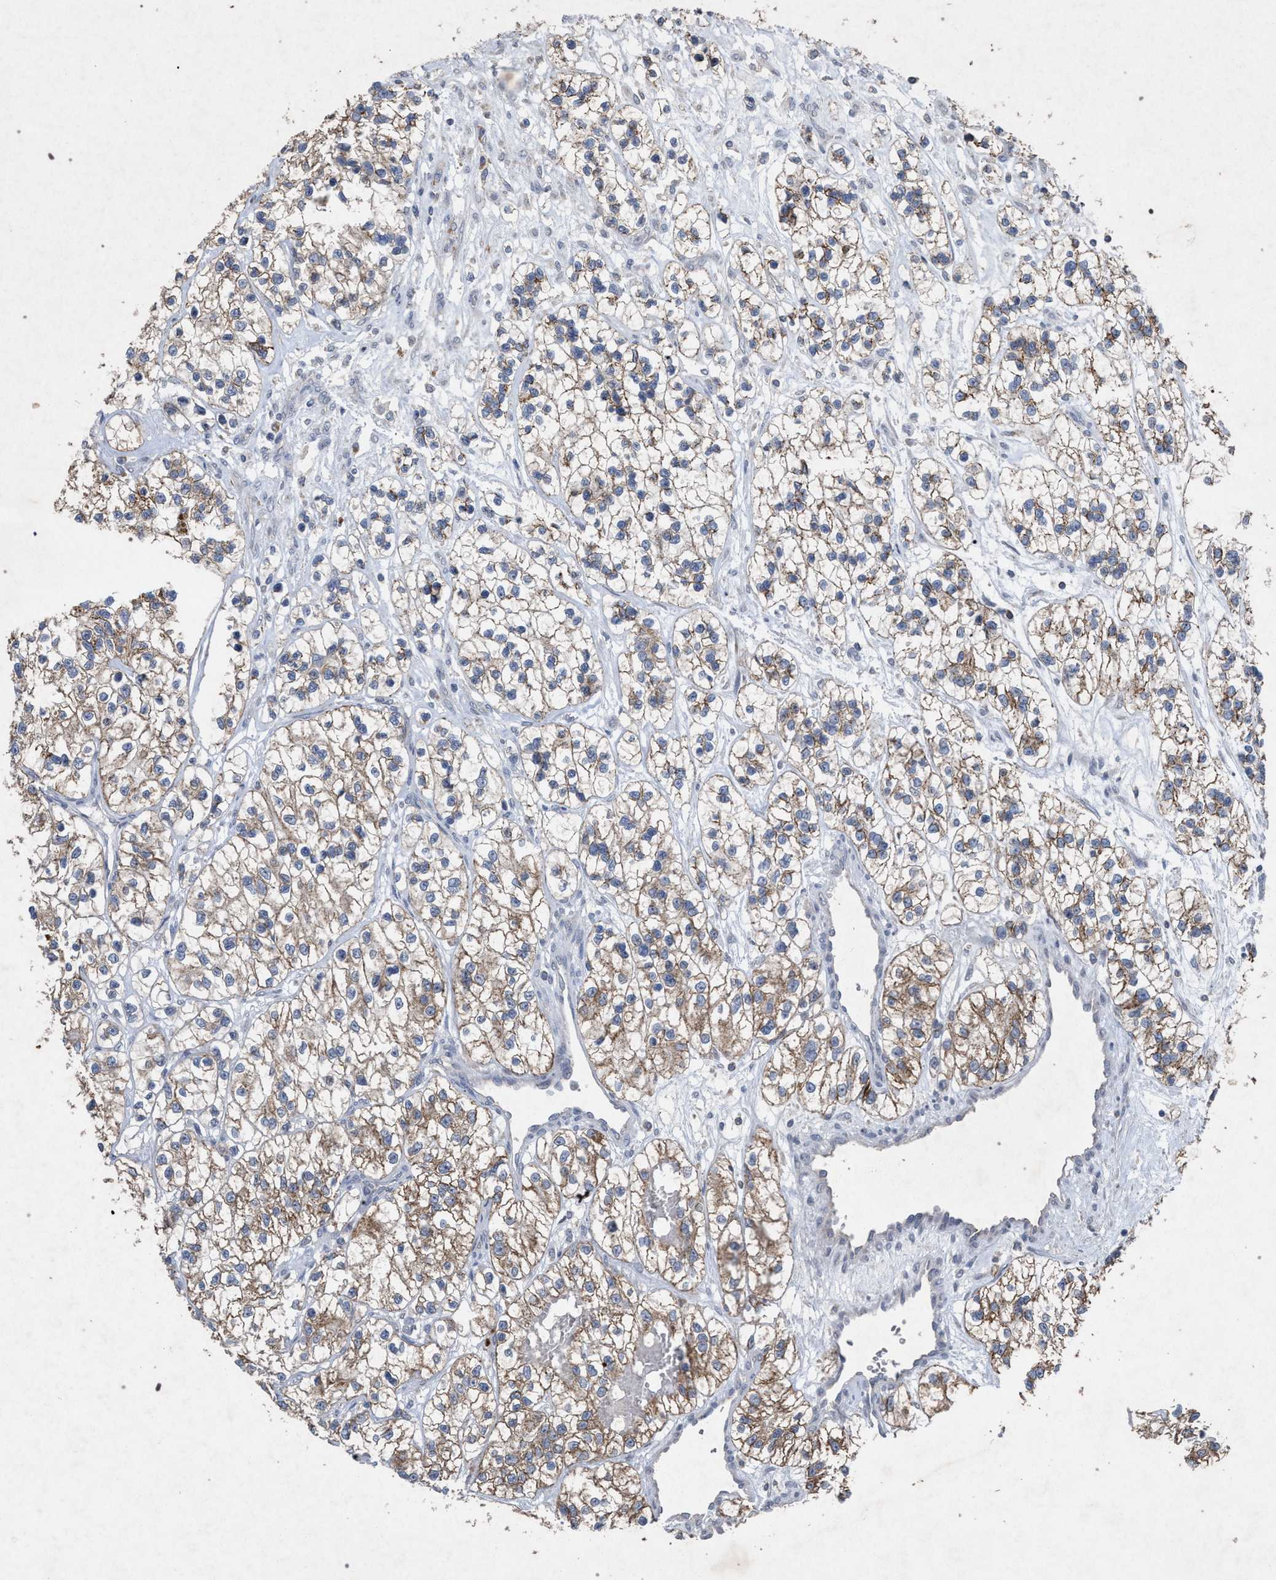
{"staining": {"intensity": "moderate", "quantity": ">75%", "location": "cytoplasmic/membranous"}, "tissue": "renal cancer", "cell_type": "Tumor cells", "image_type": "cancer", "snomed": [{"axis": "morphology", "description": "Adenocarcinoma, NOS"}, {"axis": "topography", "description": "Kidney"}], "caption": "Brown immunohistochemical staining in renal cancer exhibits moderate cytoplasmic/membranous positivity in approximately >75% of tumor cells. (DAB = brown stain, brightfield microscopy at high magnification).", "gene": "PKD2L1", "patient": {"sex": "female", "age": 57}}